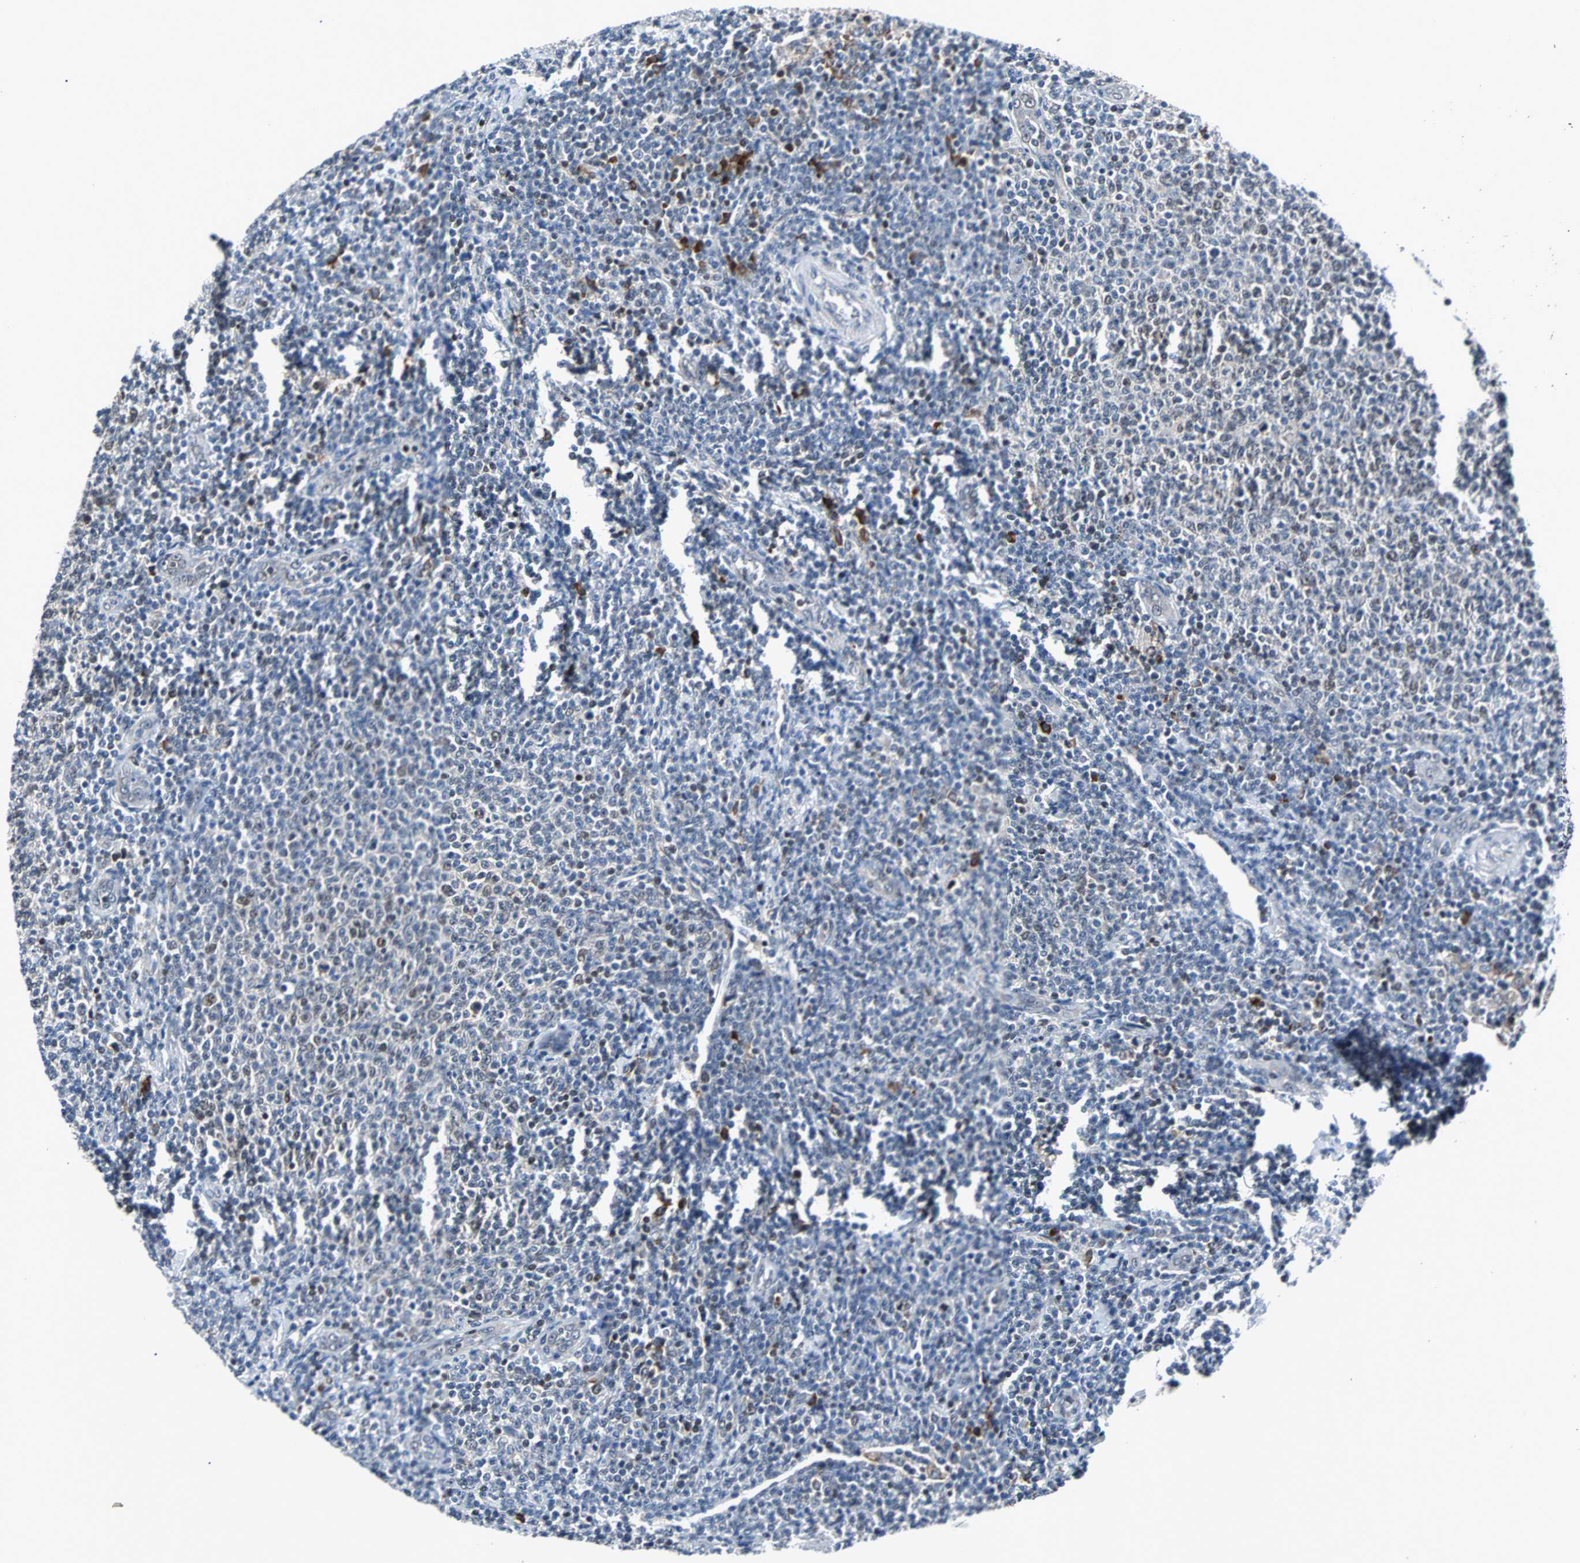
{"staining": {"intensity": "moderate", "quantity": "<25%", "location": "nuclear"}, "tissue": "lymphoma", "cell_type": "Tumor cells", "image_type": "cancer", "snomed": [{"axis": "morphology", "description": "Malignant lymphoma, non-Hodgkin's type, Low grade"}, {"axis": "topography", "description": "Lymph node"}], "caption": "A brown stain labels moderate nuclear staining of a protein in lymphoma tumor cells.", "gene": "USP28", "patient": {"sex": "male", "age": 66}}